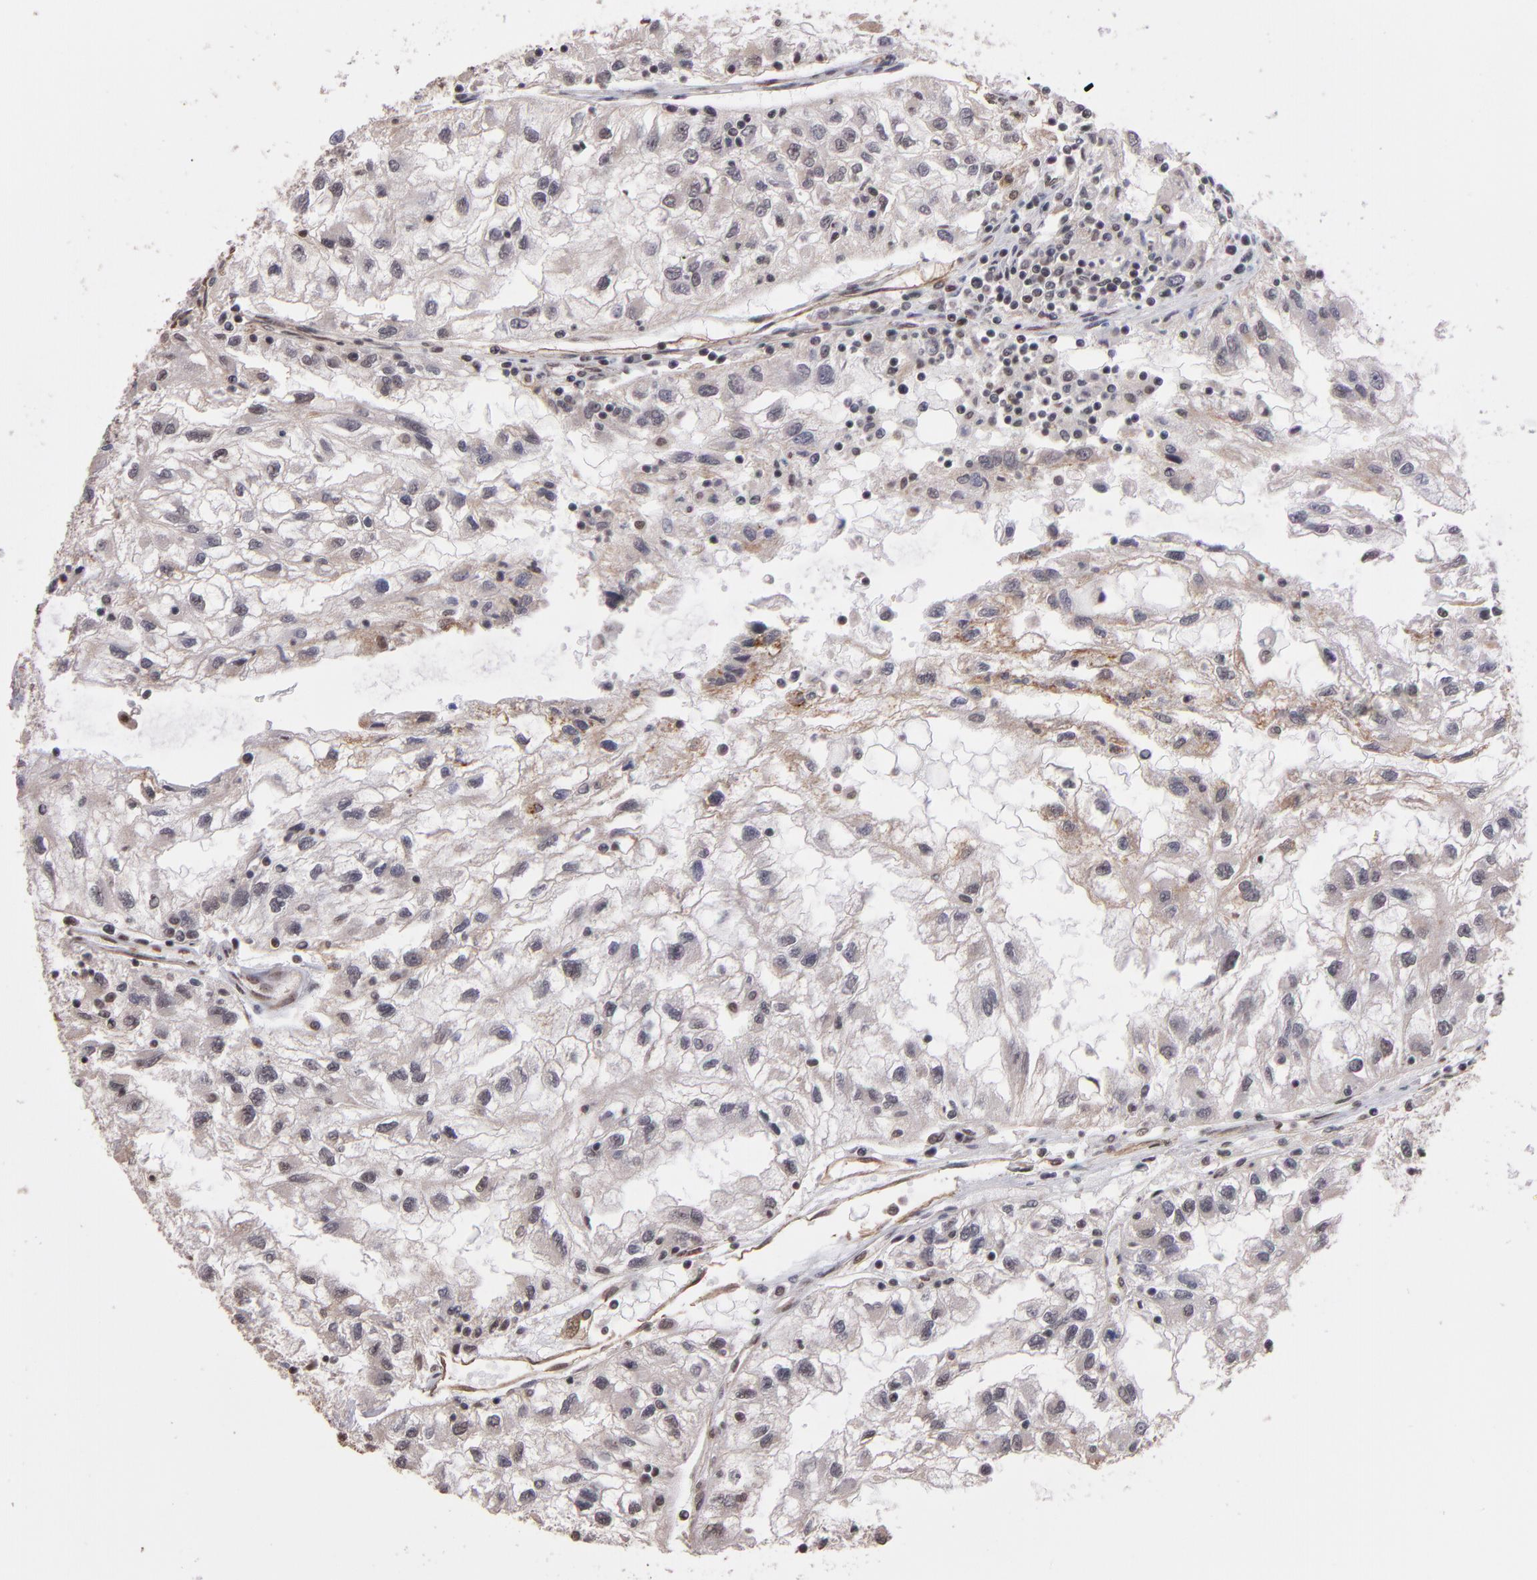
{"staining": {"intensity": "weak", "quantity": "<25%", "location": "cytoplasmic/membranous"}, "tissue": "renal cancer", "cell_type": "Tumor cells", "image_type": "cancer", "snomed": [{"axis": "morphology", "description": "Normal tissue, NOS"}, {"axis": "morphology", "description": "Adenocarcinoma, NOS"}, {"axis": "topography", "description": "Kidney"}], "caption": "This is an immunohistochemistry (IHC) photomicrograph of human adenocarcinoma (renal). There is no positivity in tumor cells.", "gene": "TERF2", "patient": {"sex": "male", "age": 71}}